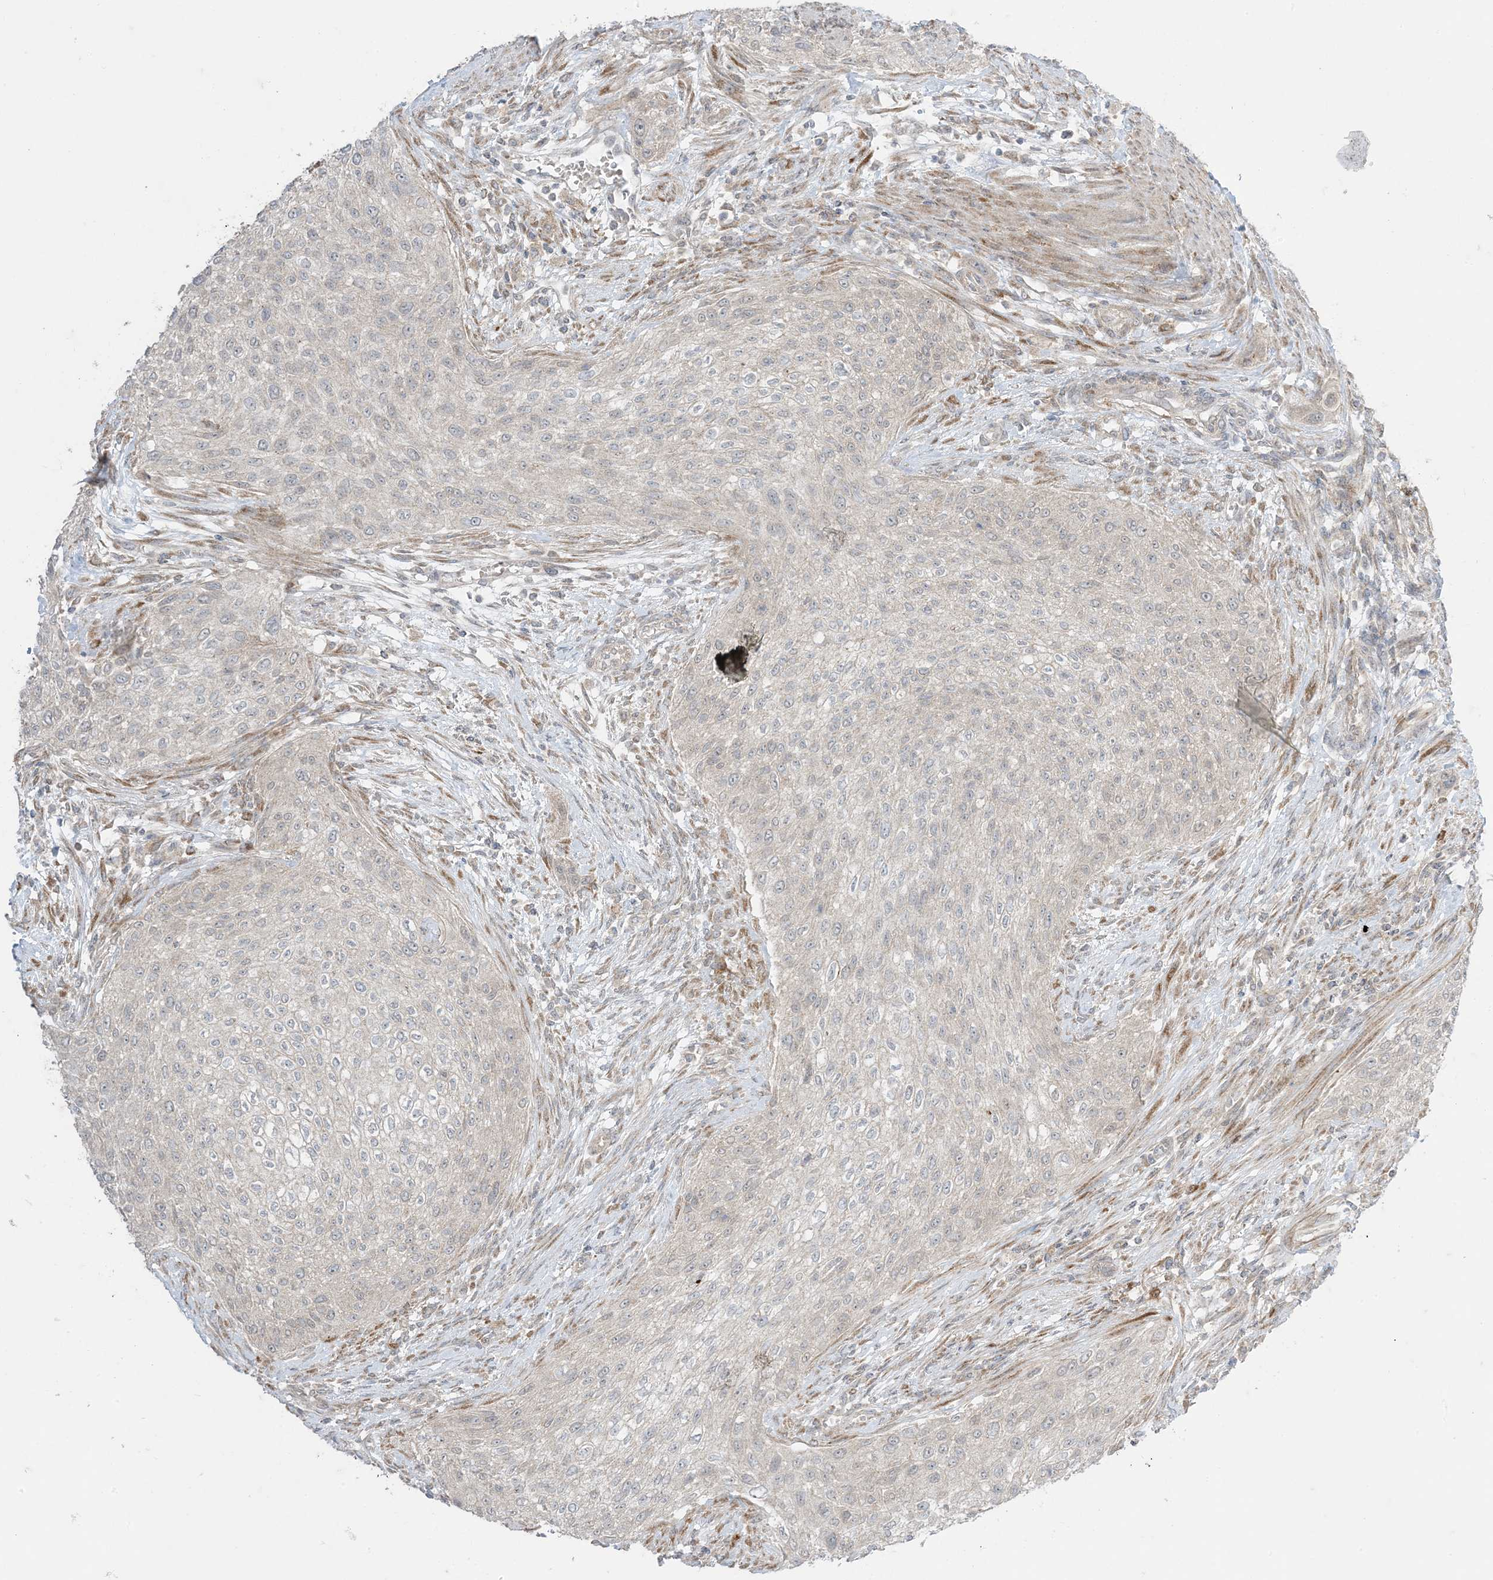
{"staining": {"intensity": "negative", "quantity": "none", "location": "none"}, "tissue": "urothelial cancer", "cell_type": "Tumor cells", "image_type": "cancer", "snomed": [{"axis": "morphology", "description": "Urothelial carcinoma, High grade"}, {"axis": "topography", "description": "Urinary bladder"}], "caption": "IHC of urothelial cancer displays no positivity in tumor cells. Brightfield microscopy of IHC stained with DAB (3,3'-diaminobenzidine) (brown) and hematoxylin (blue), captured at high magnification.", "gene": "ODC1", "patient": {"sex": "male", "age": 35}}